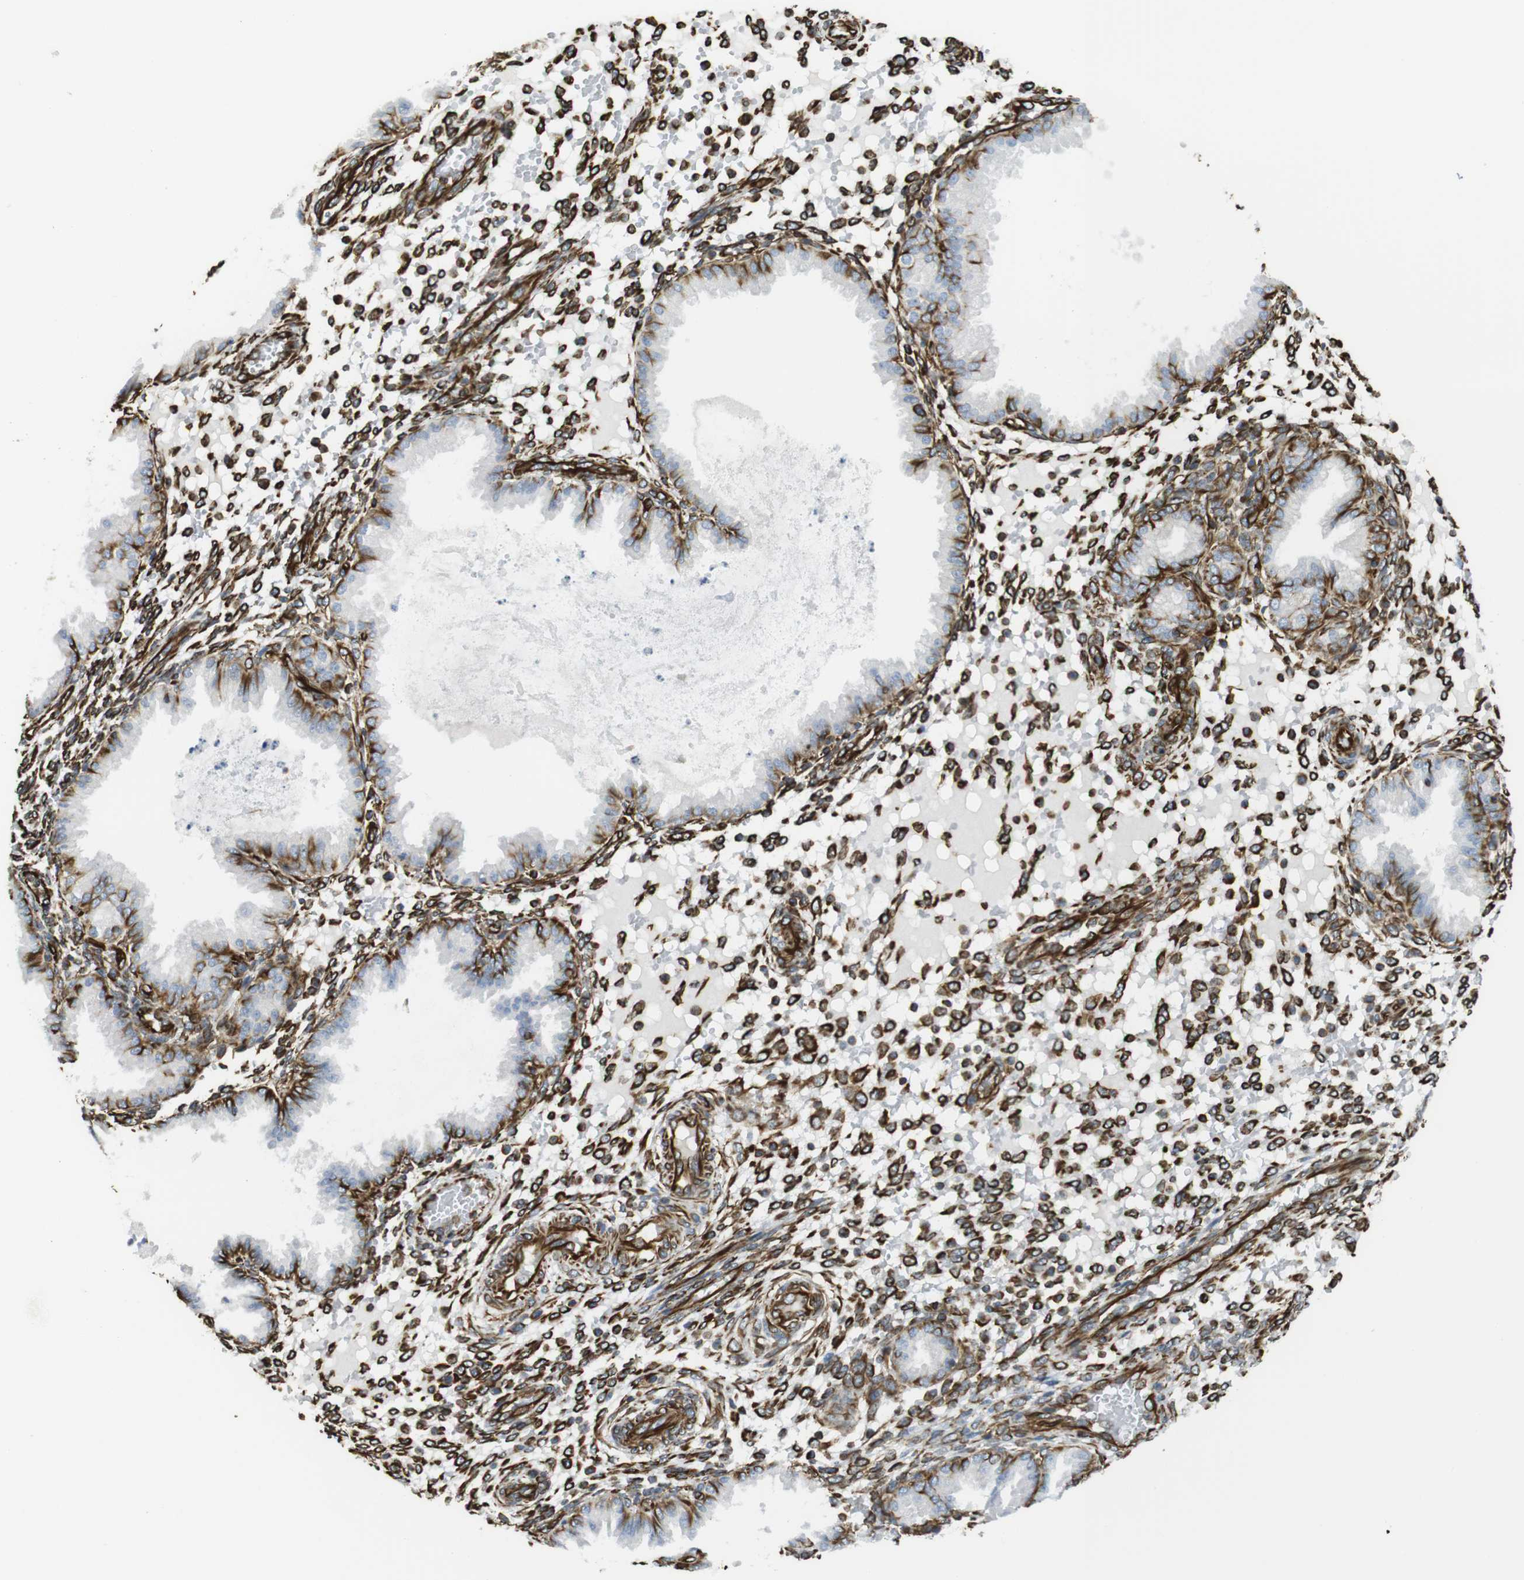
{"staining": {"intensity": "moderate", "quantity": "25%-75%", "location": "cytoplasmic/membranous"}, "tissue": "endometrium", "cell_type": "Cells in endometrial stroma", "image_type": "normal", "snomed": [{"axis": "morphology", "description": "Normal tissue, NOS"}, {"axis": "topography", "description": "Endometrium"}], "caption": "Immunohistochemical staining of normal human endometrium displays 25%-75% levels of moderate cytoplasmic/membranous protein expression in about 25%-75% of cells in endometrial stroma. (brown staining indicates protein expression, while blue staining denotes nuclei).", "gene": "RALGPS1", "patient": {"sex": "female", "age": 33}}